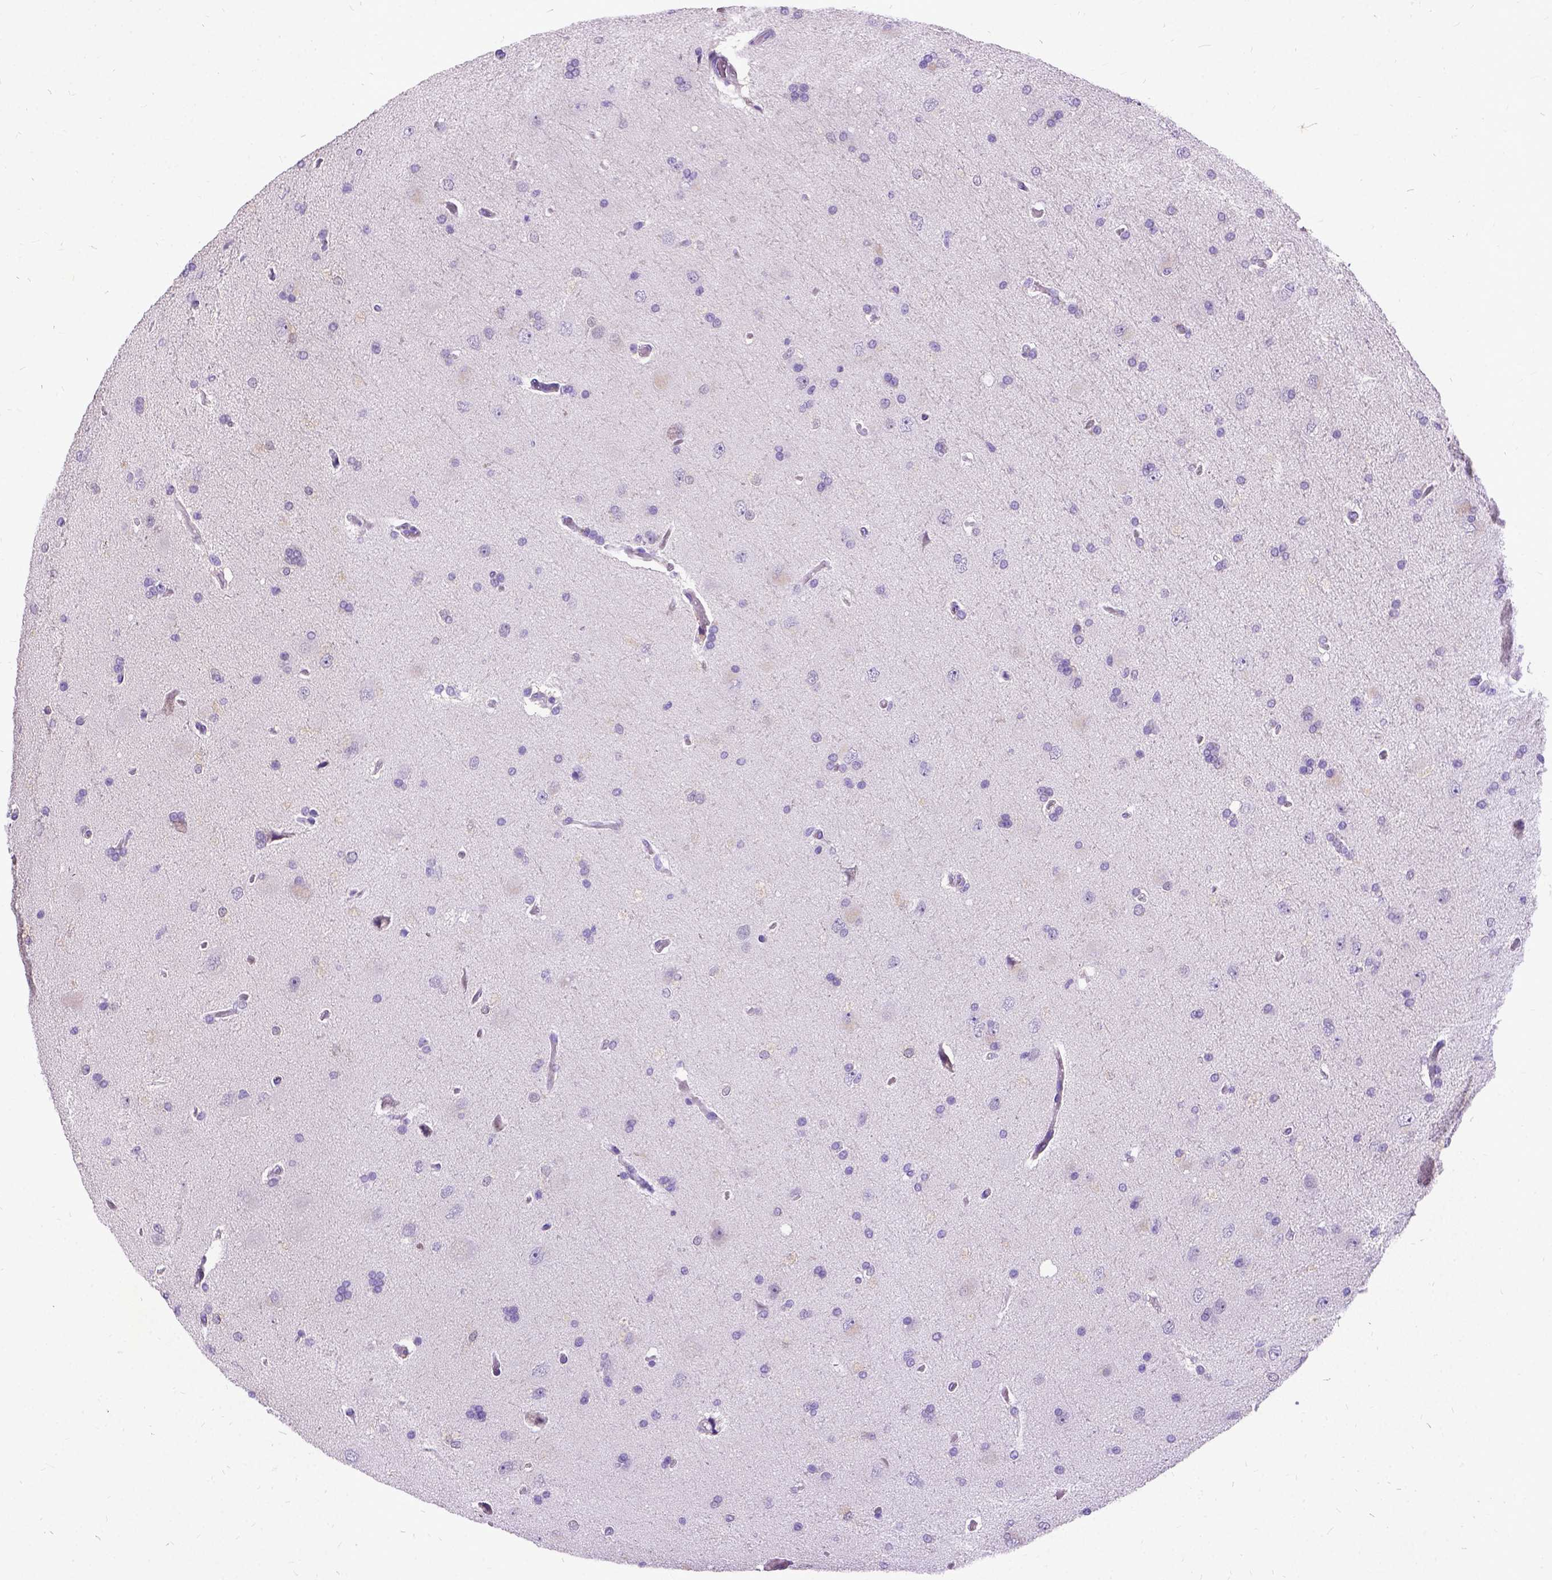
{"staining": {"intensity": "weak", "quantity": "<25%", "location": "cytoplasmic/membranous"}, "tissue": "glioma", "cell_type": "Tumor cells", "image_type": "cancer", "snomed": [{"axis": "morphology", "description": "Glioma, malignant, High grade"}, {"axis": "topography", "description": "Cerebral cortex"}], "caption": "Glioma was stained to show a protein in brown. There is no significant staining in tumor cells. Nuclei are stained in blue.", "gene": "NEUROD4", "patient": {"sex": "male", "age": 70}}